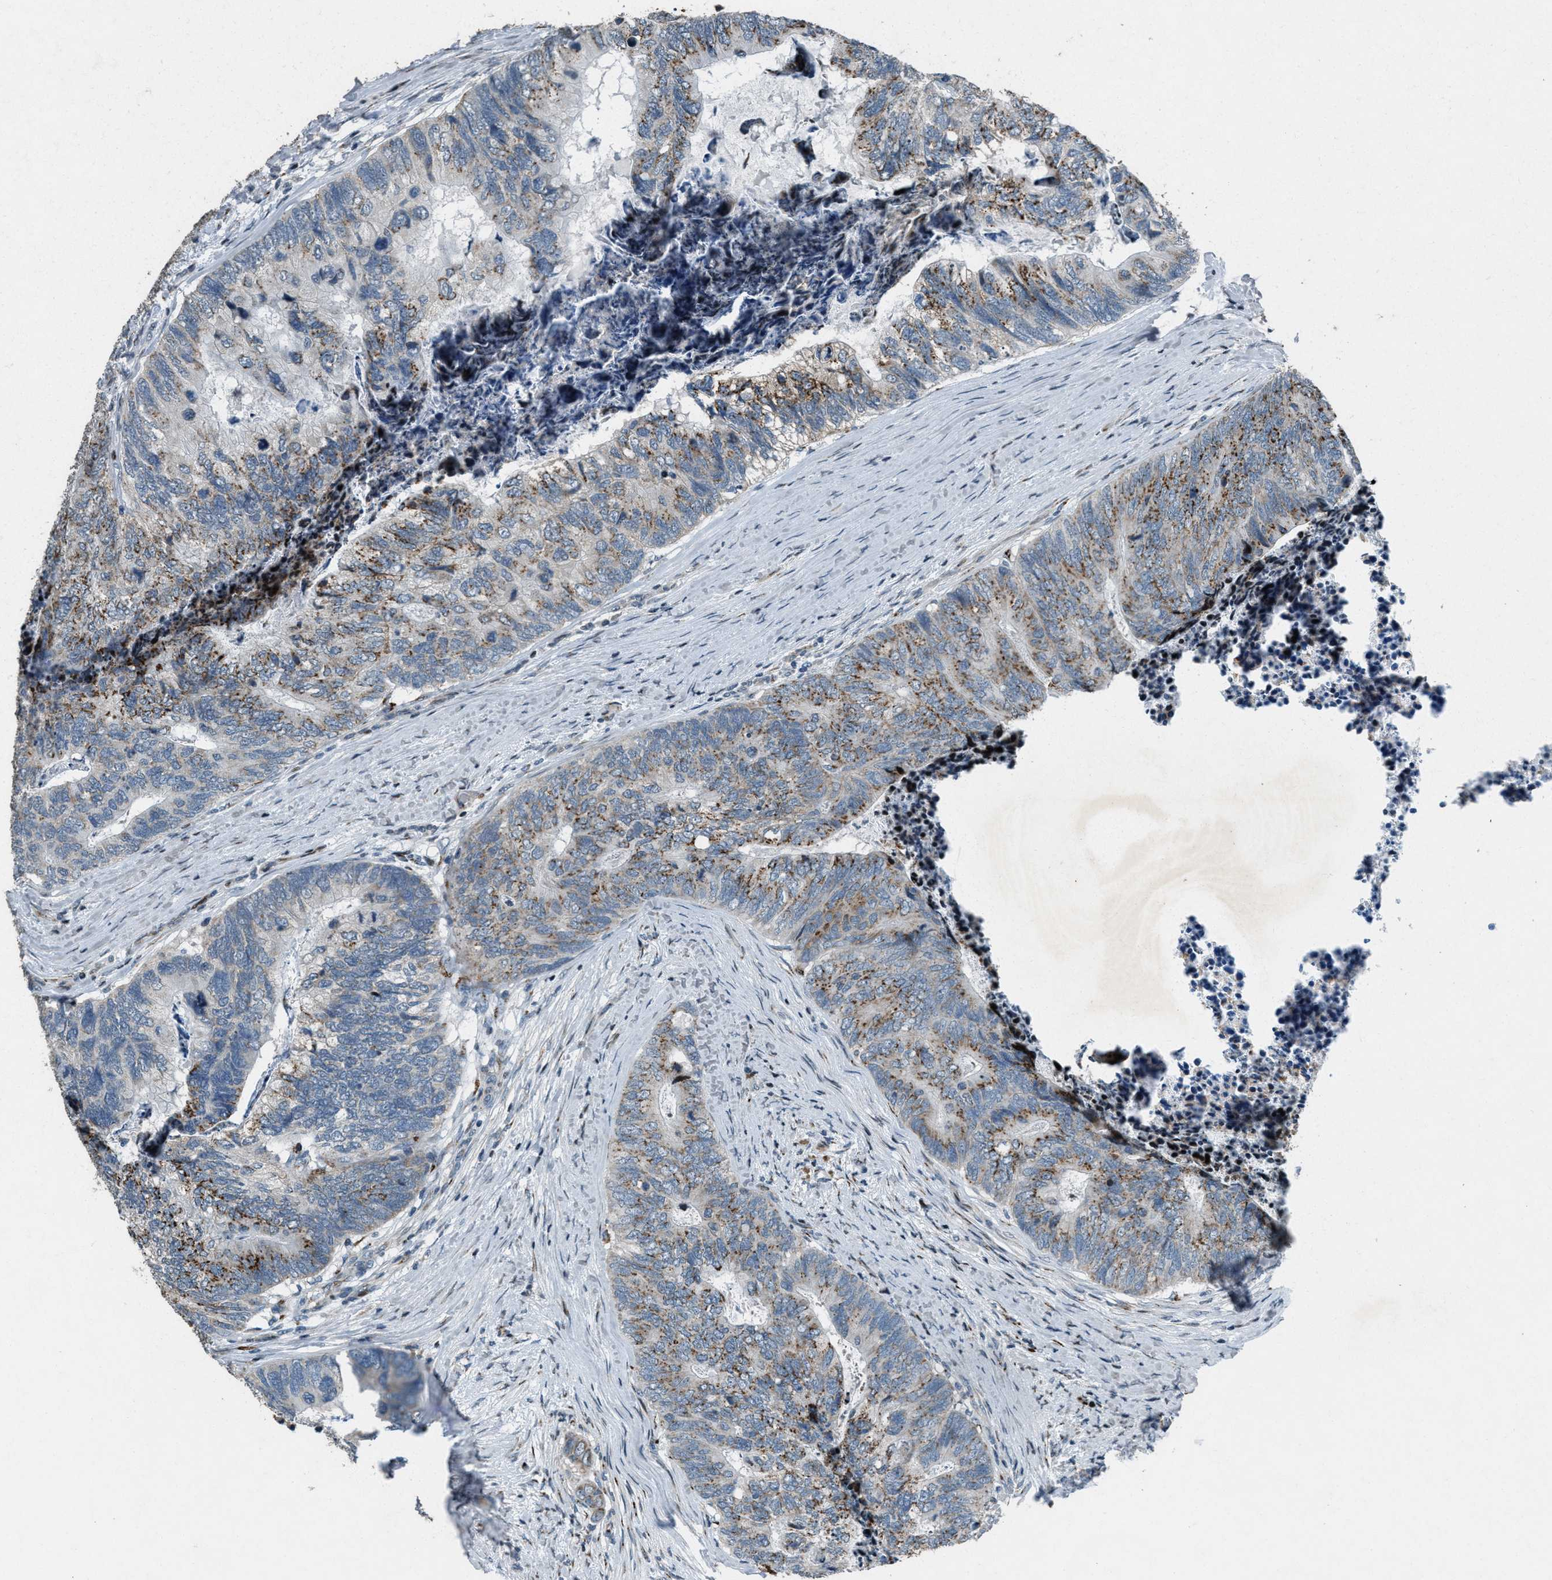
{"staining": {"intensity": "moderate", "quantity": "25%-75%", "location": "cytoplasmic/membranous"}, "tissue": "colorectal cancer", "cell_type": "Tumor cells", "image_type": "cancer", "snomed": [{"axis": "morphology", "description": "Adenocarcinoma, NOS"}, {"axis": "topography", "description": "Colon"}], "caption": "Immunohistochemical staining of colorectal cancer (adenocarcinoma) displays moderate cytoplasmic/membranous protein positivity in about 25%-75% of tumor cells.", "gene": "GPC6", "patient": {"sex": "female", "age": 67}}